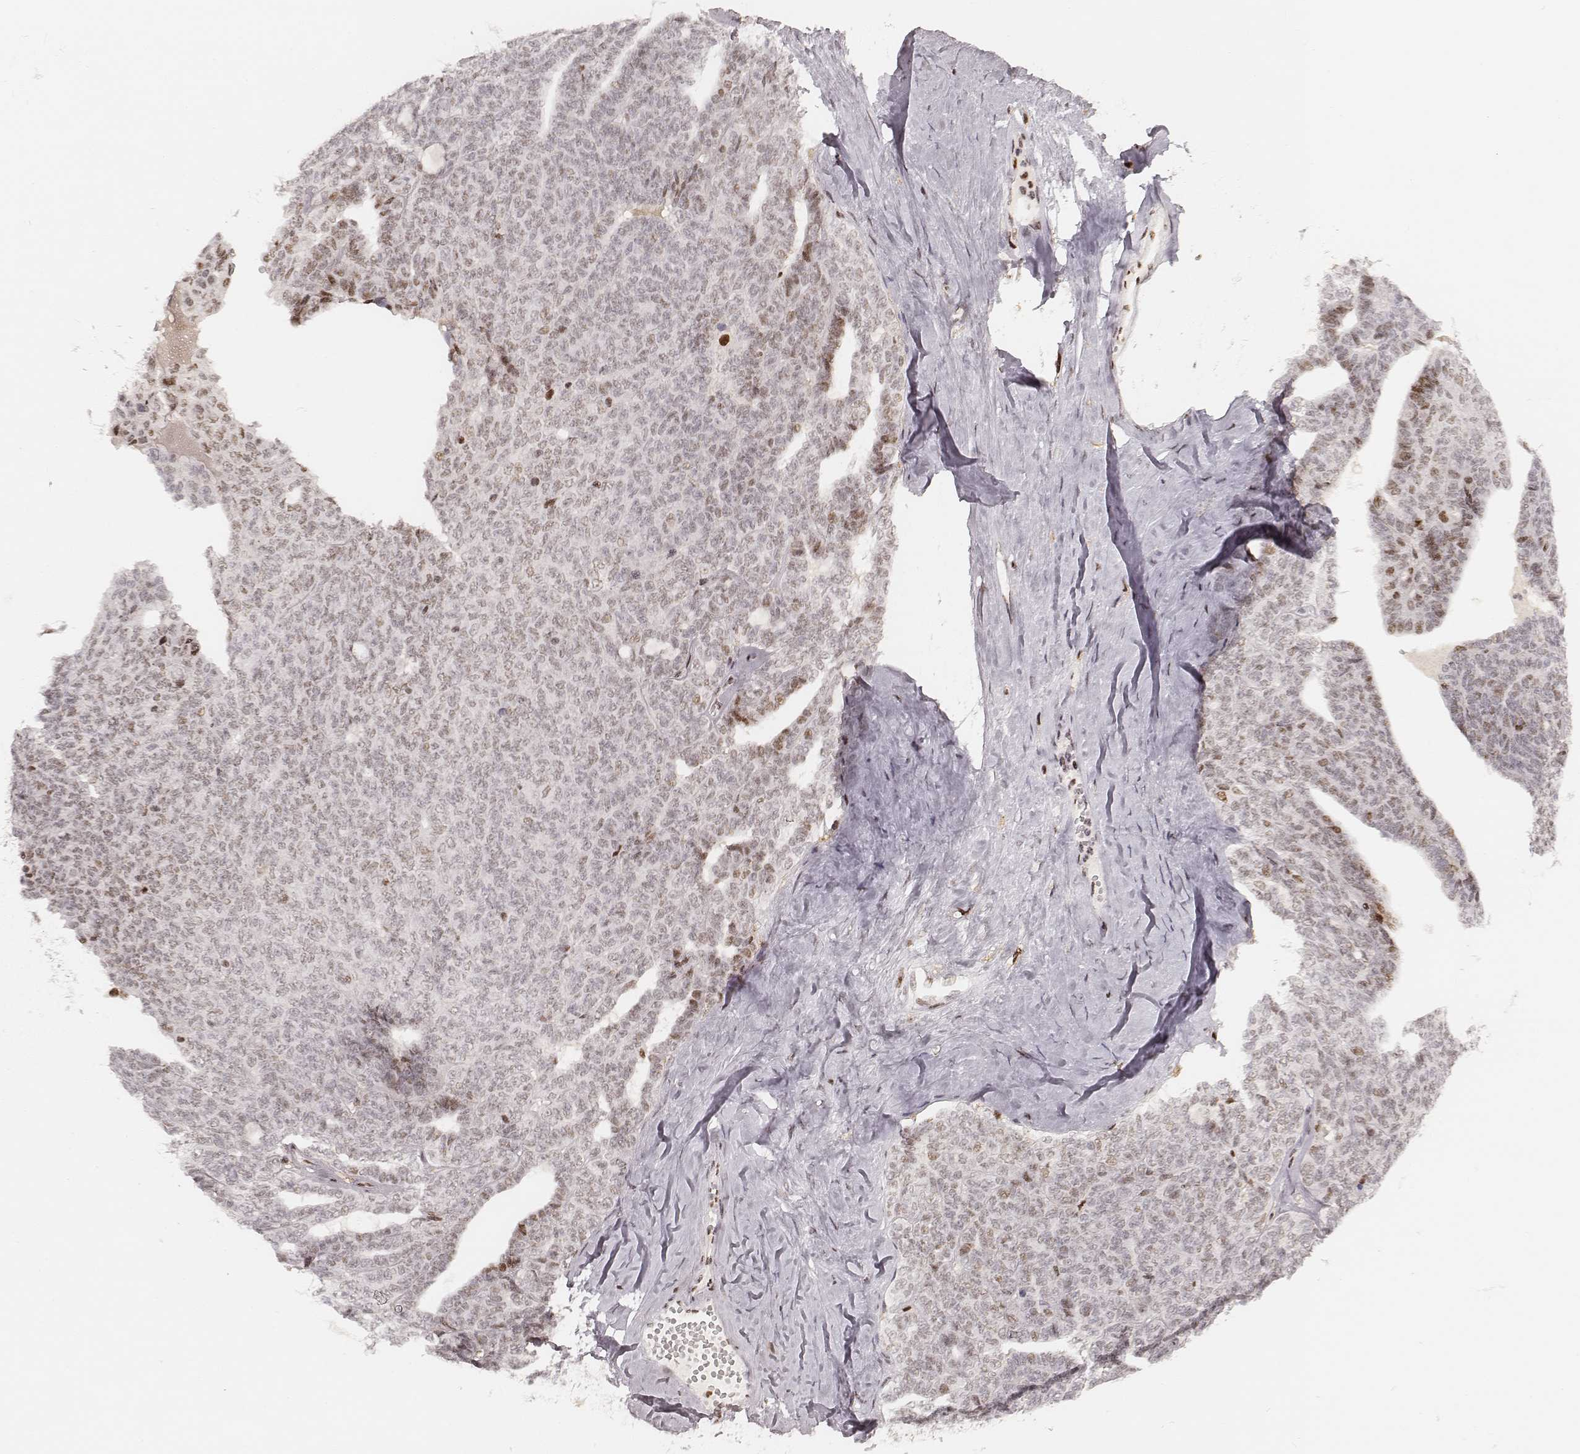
{"staining": {"intensity": "moderate", "quantity": "25%-75%", "location": "nuclear"}, "tissue": "ovarian cancer", "cell_type": "Tumor cells", "image_type": "cancer", "snomed": [{"axis": "morphology", "description": "Cystadenocarcinoma, serous, NOS"}, {"axis": "topography", "description": "Ovary"}], "caption": "Serous cystadenocarcinoma (ovarian) stained with a protein marker demonstrates moderate staining in tumor cells.", "gene": "HNRNPC", "patient": {"sex": "female", "age": 71}}